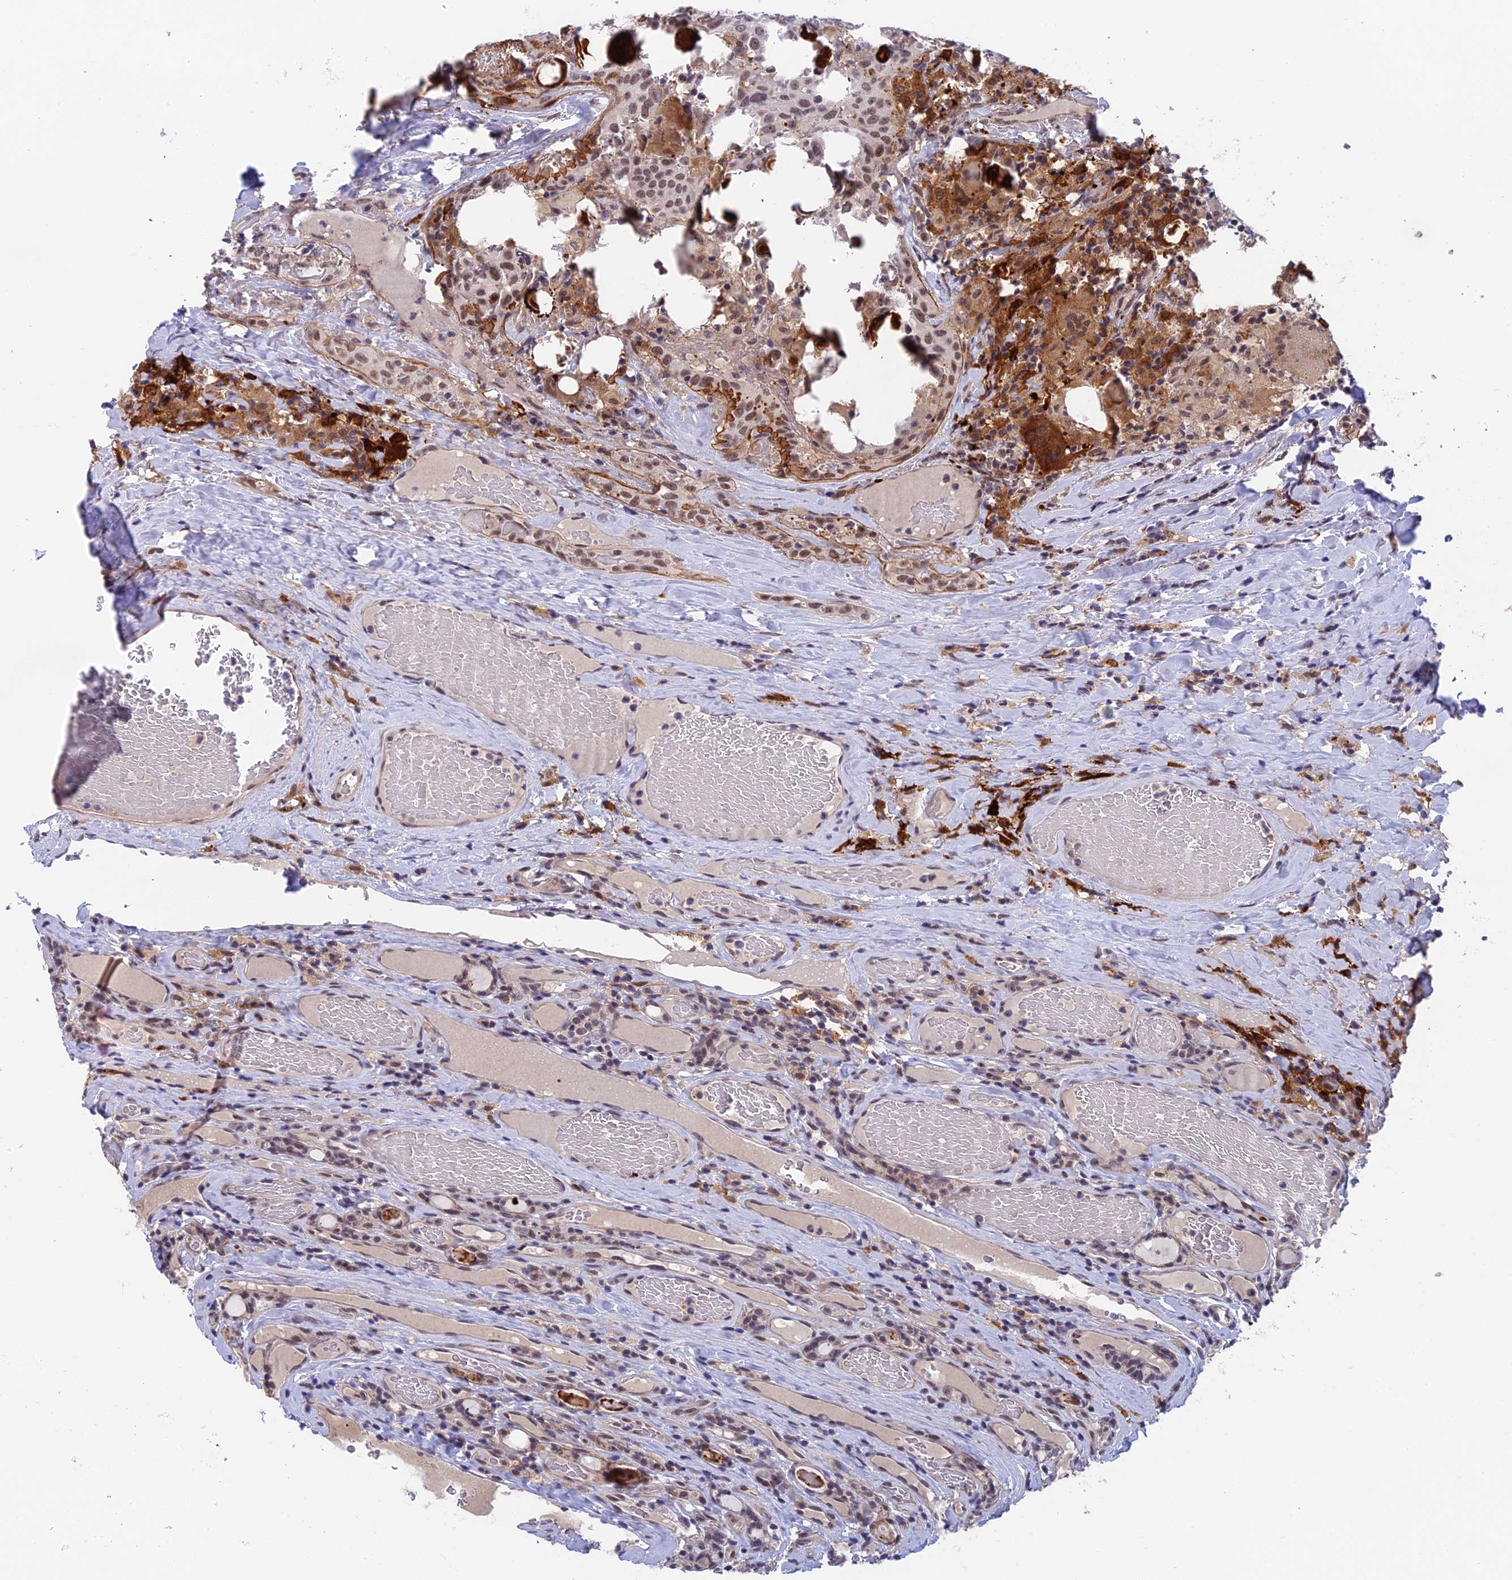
{"staining": {"intensity": "weak", "quantity": "25%-75%", "location": "cytoplasmic/membranous,nuclear"}, "tissue": "thyroid cancer", "cell_type": "Tumor cells", "image_type": "cancer", "snomed": [{"axis": "morphology", "description": "Papillary adenocarcinoma, NOS"}, {"axis": "topography", "description": "Thyroid gland"}], "caption": "Weak cytoplasmic/membranous and nuclear protein expression is seen in about 25%-75% of tumor cells in thyroid cancer. (Brightfield microscopy of DAB IHC at high magnification).", "gene": "NSMCE1", "patient": {"sex": "female", "age": 72}}